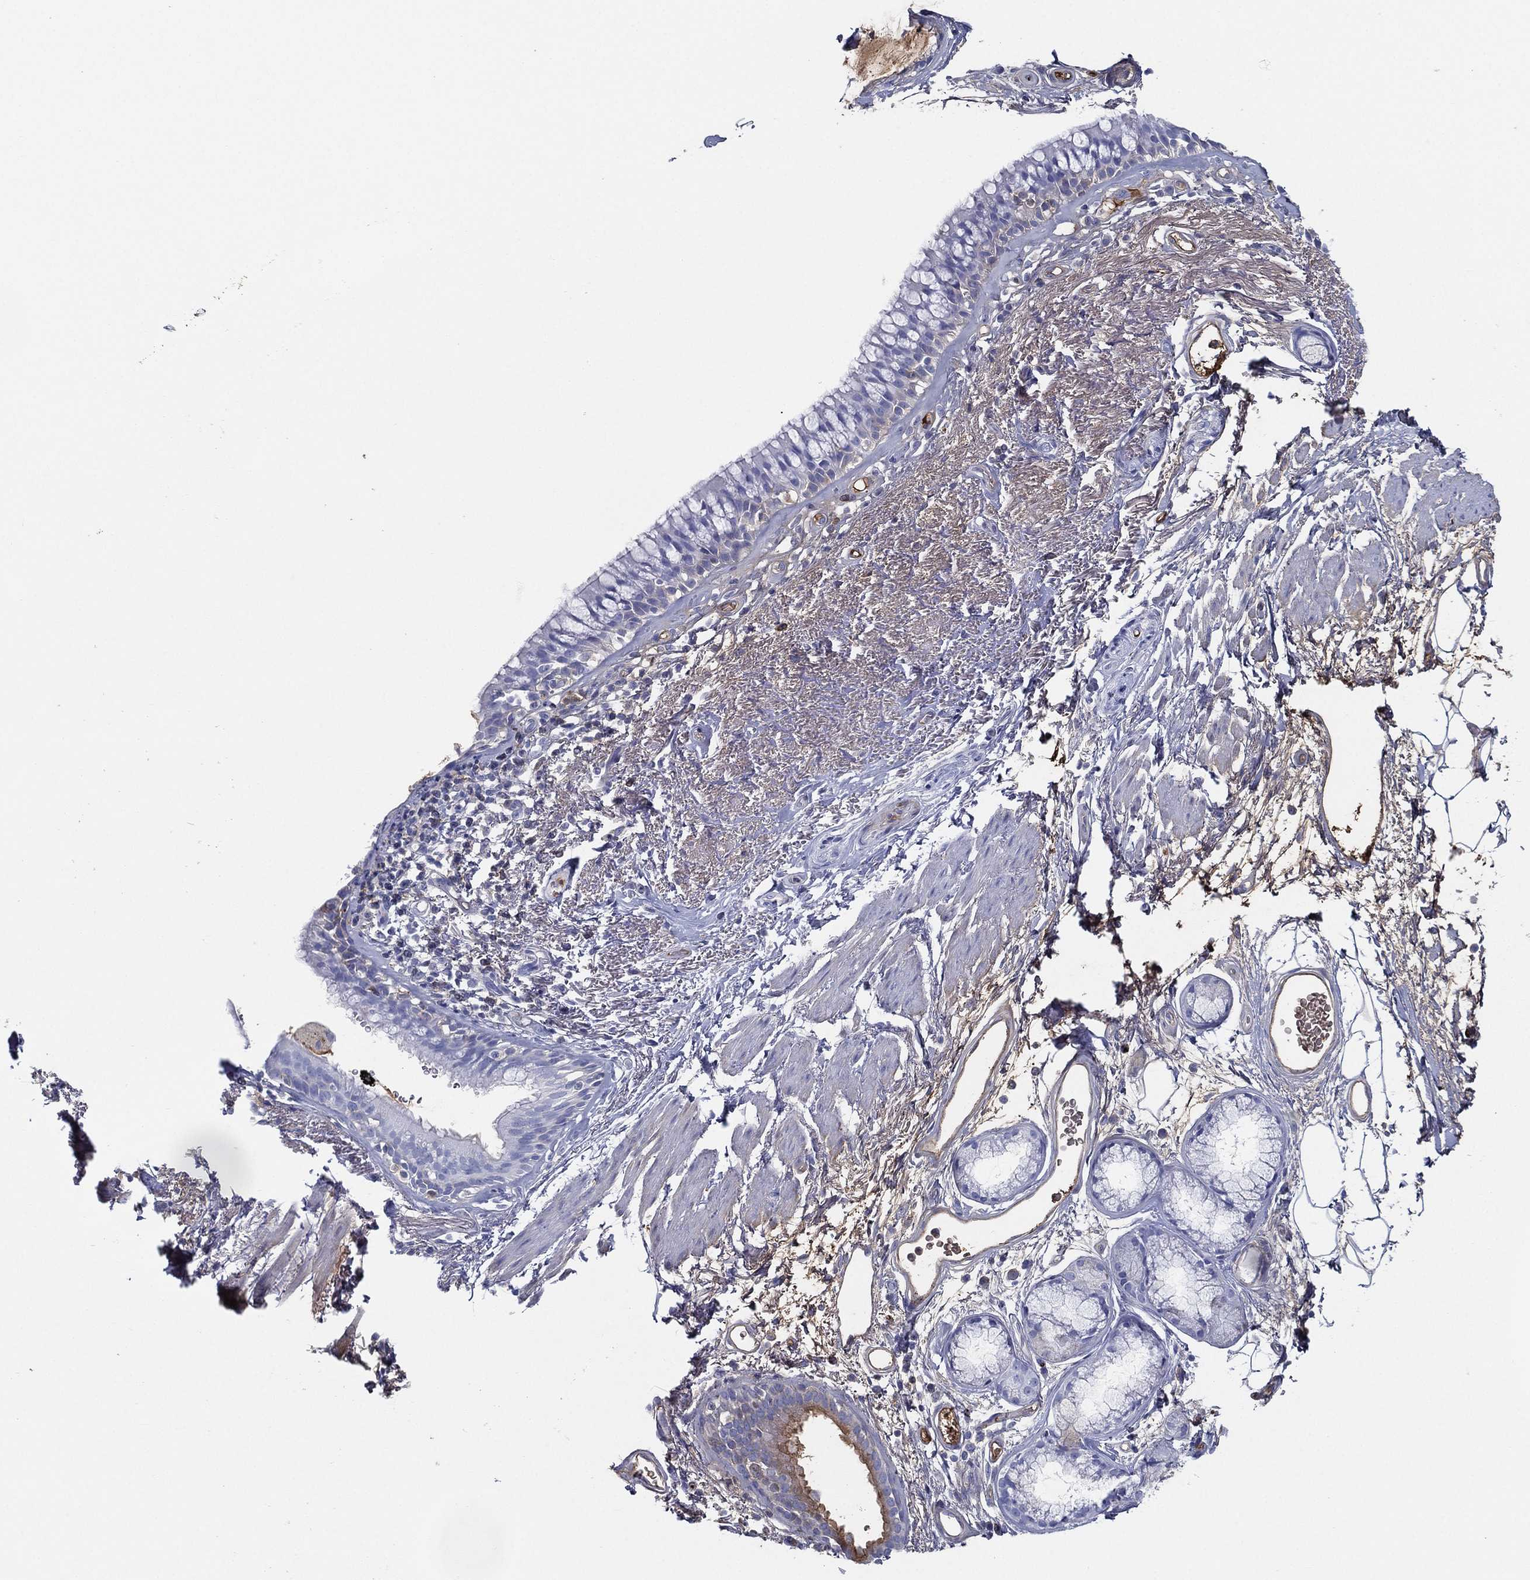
{"staining": {"intensity": "moderate", "quantity": "<25%", "location": "cytoplasmic/membranous"}, "tissue": "bronchus", "cell_type": "Respiratory epithelial cells", "image_type": "normal", "snomed": [{"axis": "morphology", "description": "Normal tissue, NOS"}, {"axis": "topography", "description": "Bronchus"}], "caption": "This image displays immunohistochemistry staining of normal bronchus, with low moderate cytoplasmic/membranous expression in about <25% of respiratory epithelial cells.", "gene": "IFNB1", "patient": {"sex": "male", "age": 82}}